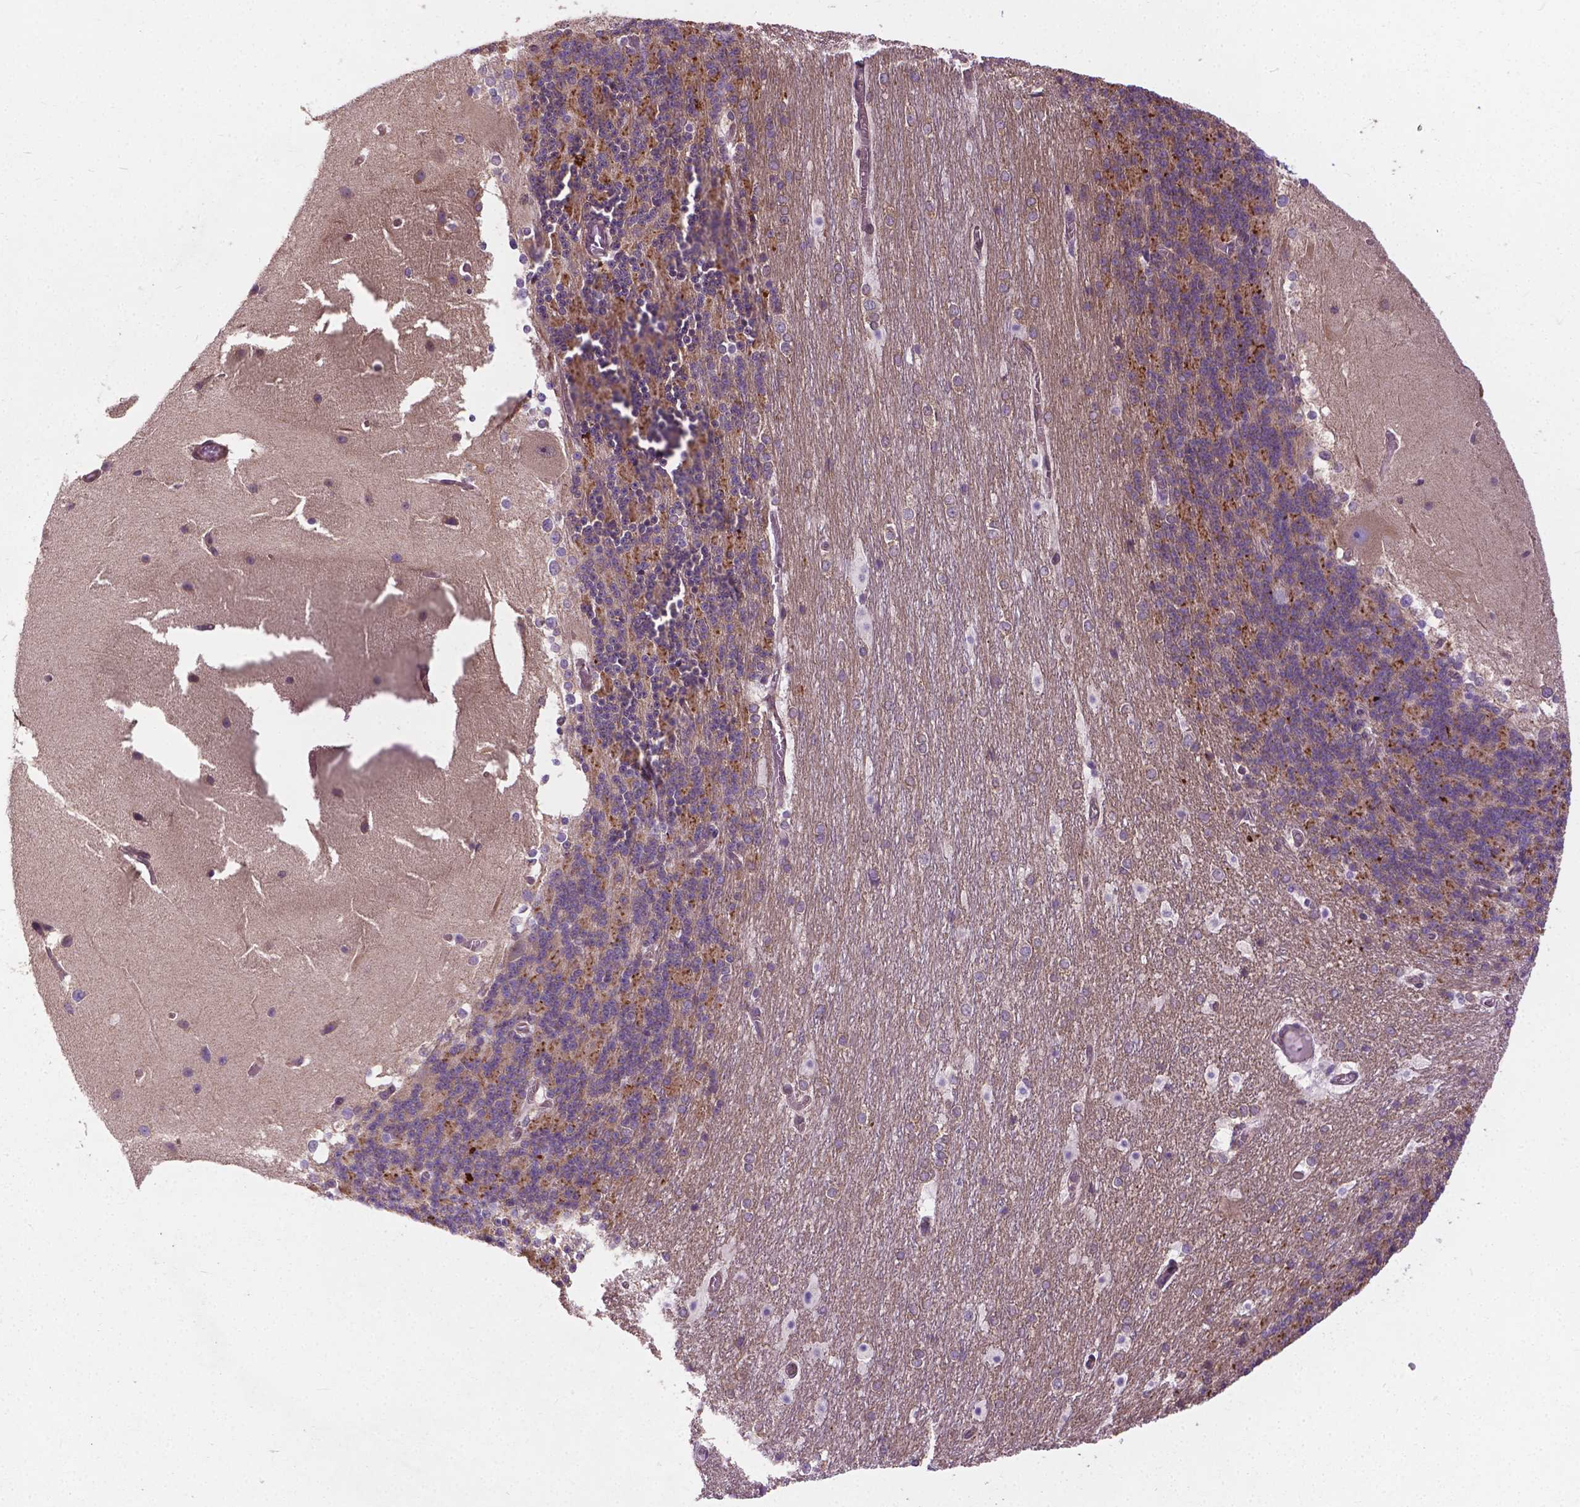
{"staining": {"intensity": "moderate", "quantity": ">75%", "location": "cytoplasmic/membranous"}, "tissue": "cerebellum", "cell_type": "Cells in granular layer", "image_type": "normal", "snomed": [{"axis": "morphology", "description": "Normal tissue, NOS"}, {"axis": "topography", "description": "Cerebellum"}], "caption": "Protein expression analysis of unremarkable human cerebellum reveals moderate cytoplasmic/membranous staining in about >75% of cells in granular layer. (DAB (3,3'-diaminobenzidine) = brown stain, brightfield microscopy at high magnification).", "gene": "MZT1", "patient": {"sex": "female", "age": 19}}